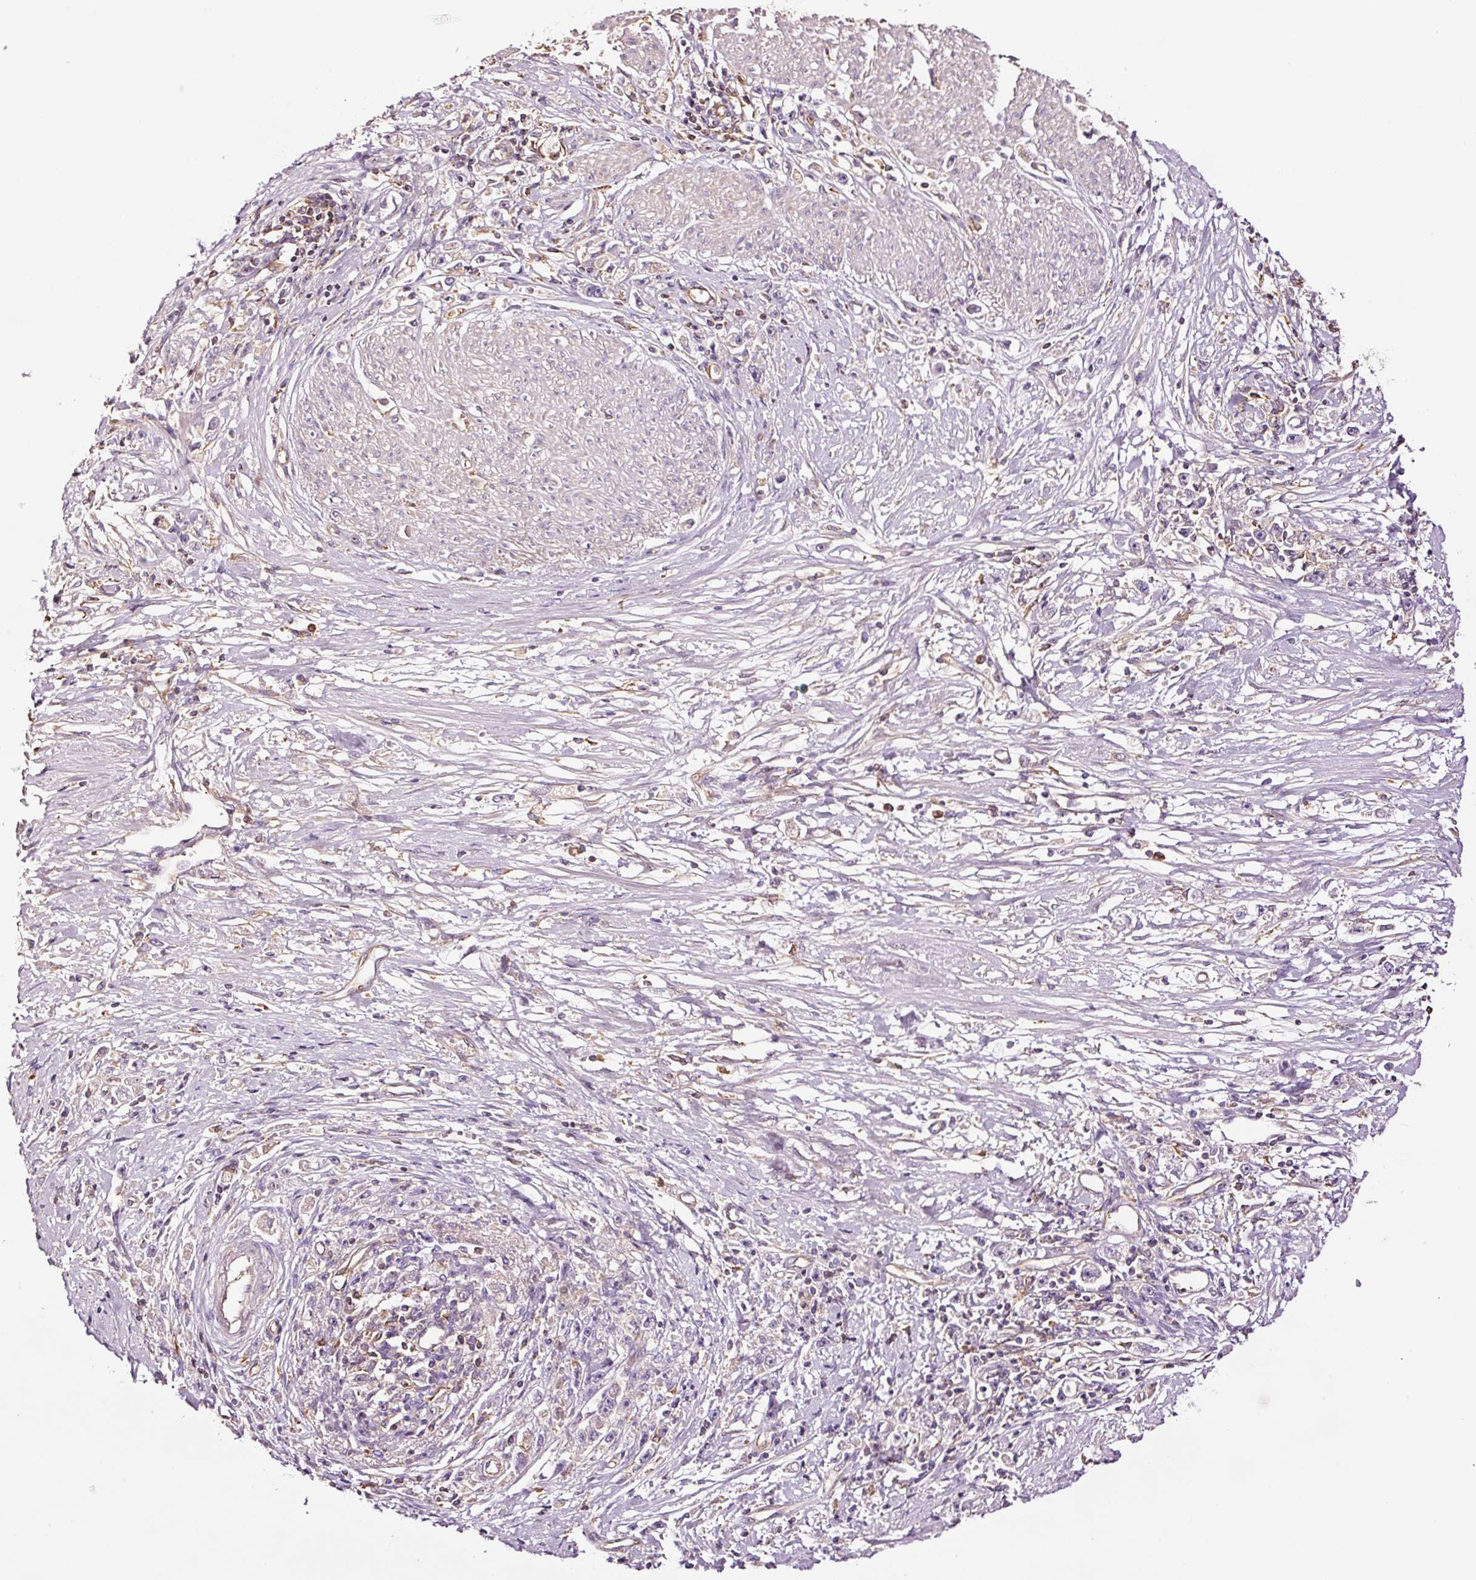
{"staining": {"intensity": "negative", "quantity": "none", "location": "none"}, "tissue": "stomach cancer", "cell_type": "Tumor cells", "image_type": "cancer", "snomed": [{"axis": "morphology", "description": "Adenocarcinoma, NOS"}, {"axis": "topography", "description": "Stomach"}], "caption": "This is an immunohistochemistry photomicrograph of stomach cancer (adenocarcinoma). There is no positivity in tumor cells.", "gene": "METAP1", "patient": {"sex": "female", "age": 59}}